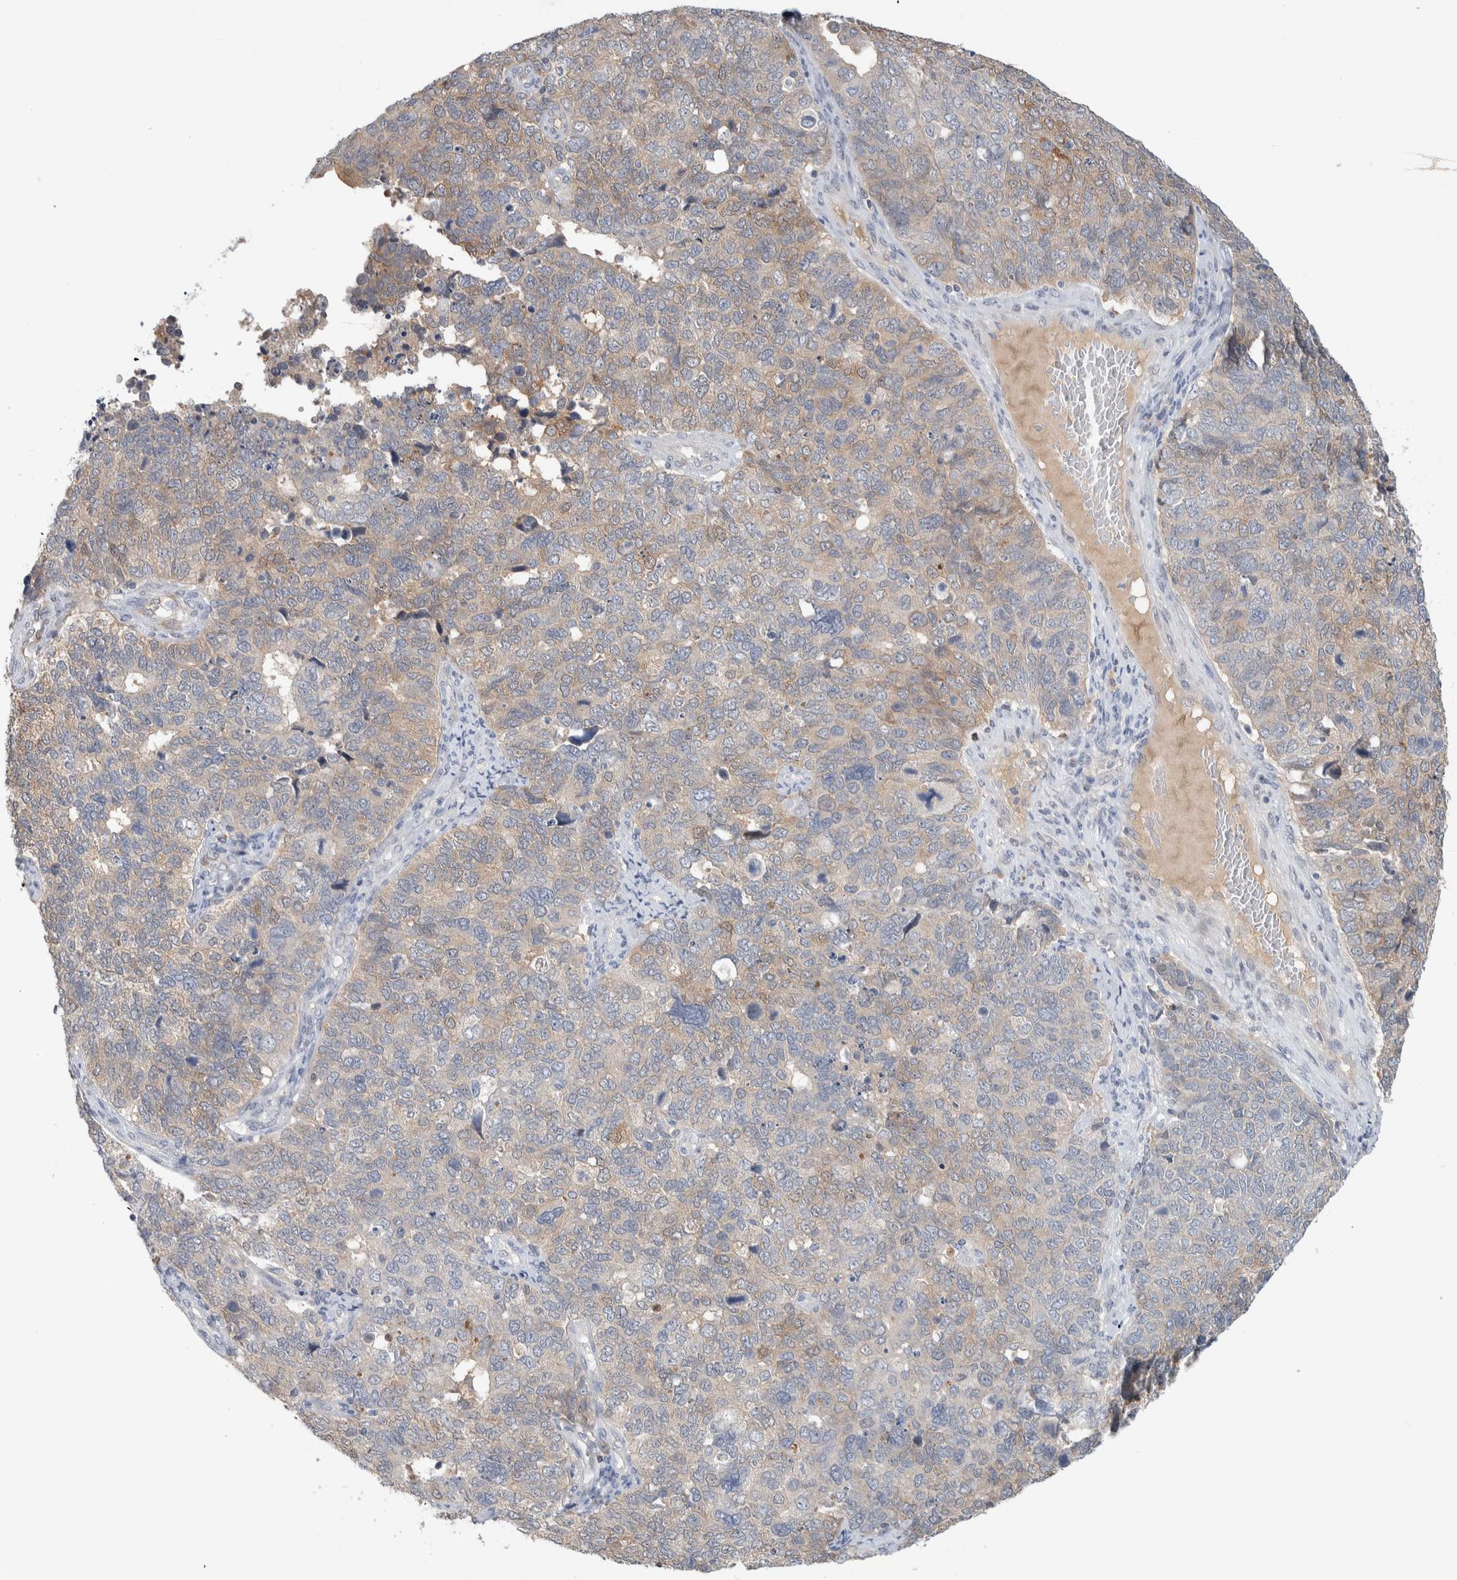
{"staining": {"intensity": "weak", "quantity": "25%-75%", "location": "cytoplasmic/membranous"}, "tissue": "cervical cancer", "cell_type": "Tumor cells", "image_type": "cancer", "snomed": [{"axis": "morphology", "description": "Squamous cell carcinoma, NOS"}, {"axis": "topography", "description": "Cervix"}], "caption": "There is low levels of weak cytoplasmic/membranous positivity in tumor cells of squamous cell carcinoma (cervical), as demonstrated by immunohistochemical staining (brown color).", "gene": "DEPTOR", "patient": {"sex": "female", "age": 63}}